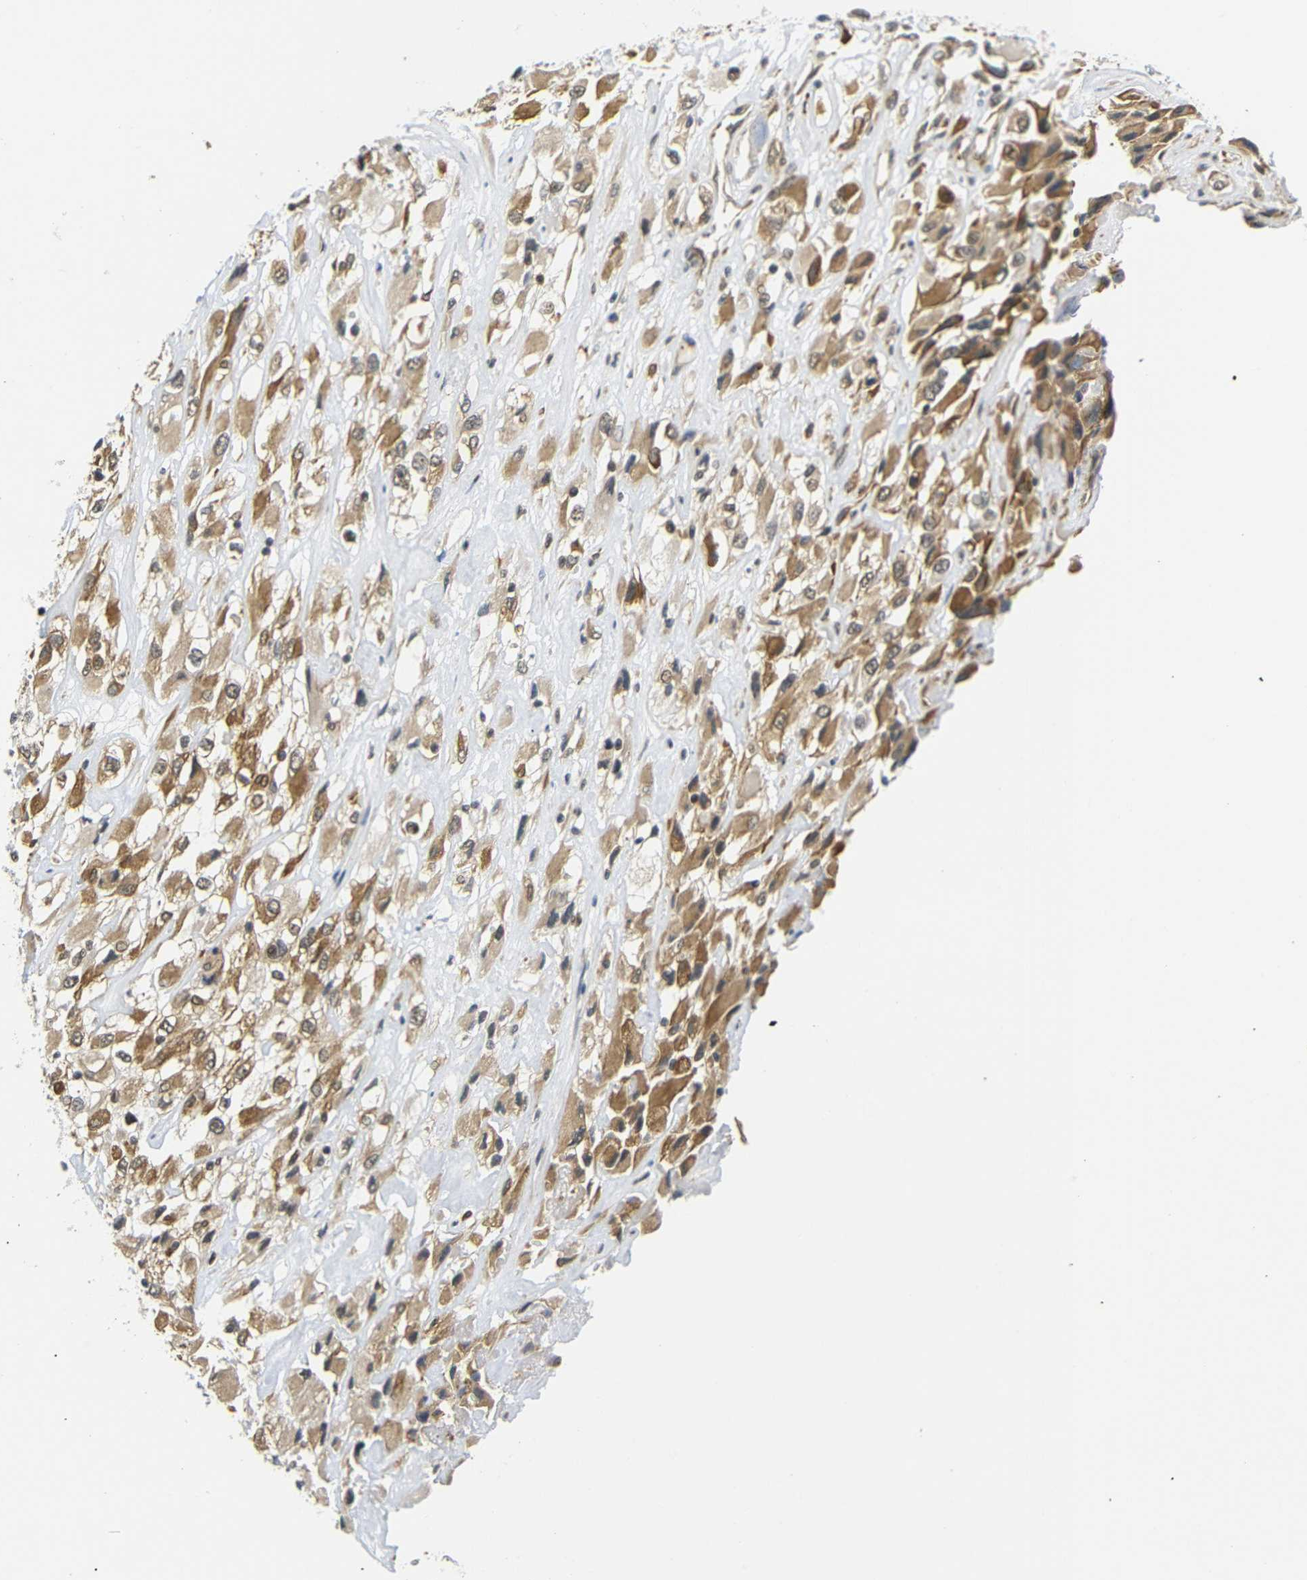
{"staining": {"intensity": "moderate", "quantity": ">75%", "location": "cytoplasmic/membranous"}, "tissue": "renal cancer", "cell_type": "Tumor cells", "image_type": "cancer", "snomed": [{"axis": "morphology", "description": "Adenocarcinoma, NOS"}, {"axis": "topography", "description": "Kidney"}], "caption": "Renal adenocarcinoma tissue reveals moderate cytoplasmic/membranous staining in approximately >75% of tumor cells", "gene": "GJA5", "patient": {"sex": "female", "age": 52}}